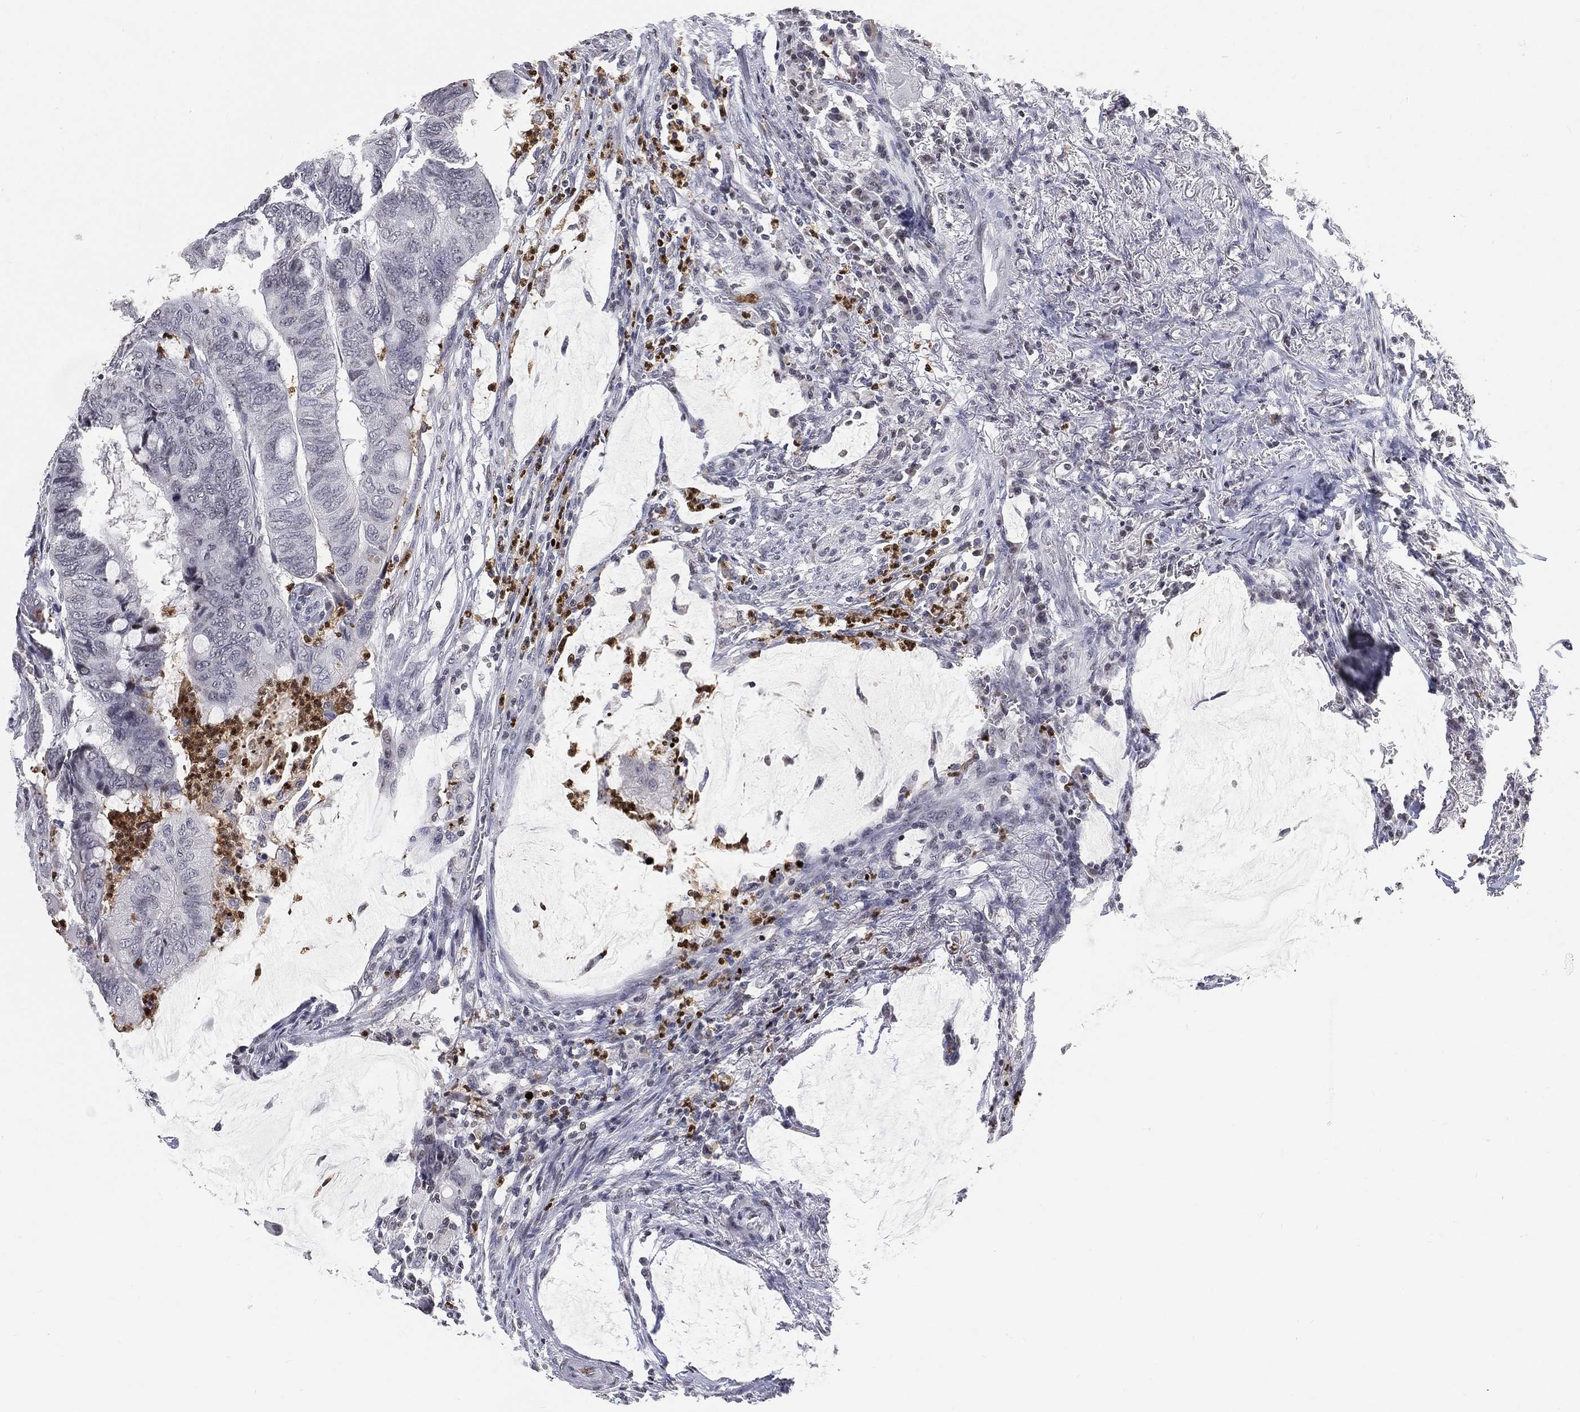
{"staining": {"intensity": "negative", "quantity": "none", "location": "none"}, "tissue": "colorectal cancer", "cell_type": "Tumor cells", "image_type": "cancer", "snomed": [{"axis": "morphology", "description": "Normal tissue, NOS"}, {"axis": "morphology", "description": "Adenocarcinoma, NOS"}, {"axis": "topography", "description": "Rectum"}, {"axis": "topography", "description": "Peripheral nerve tissue"}], "caption": "DAB (3,3'-diaminobenzidine) immunohistochemical staining of colorectal cancer demonstrates no significant positivity in tumor cells.", "gene": "ARG1", "patient": {"sex": "male", "age": 92}}